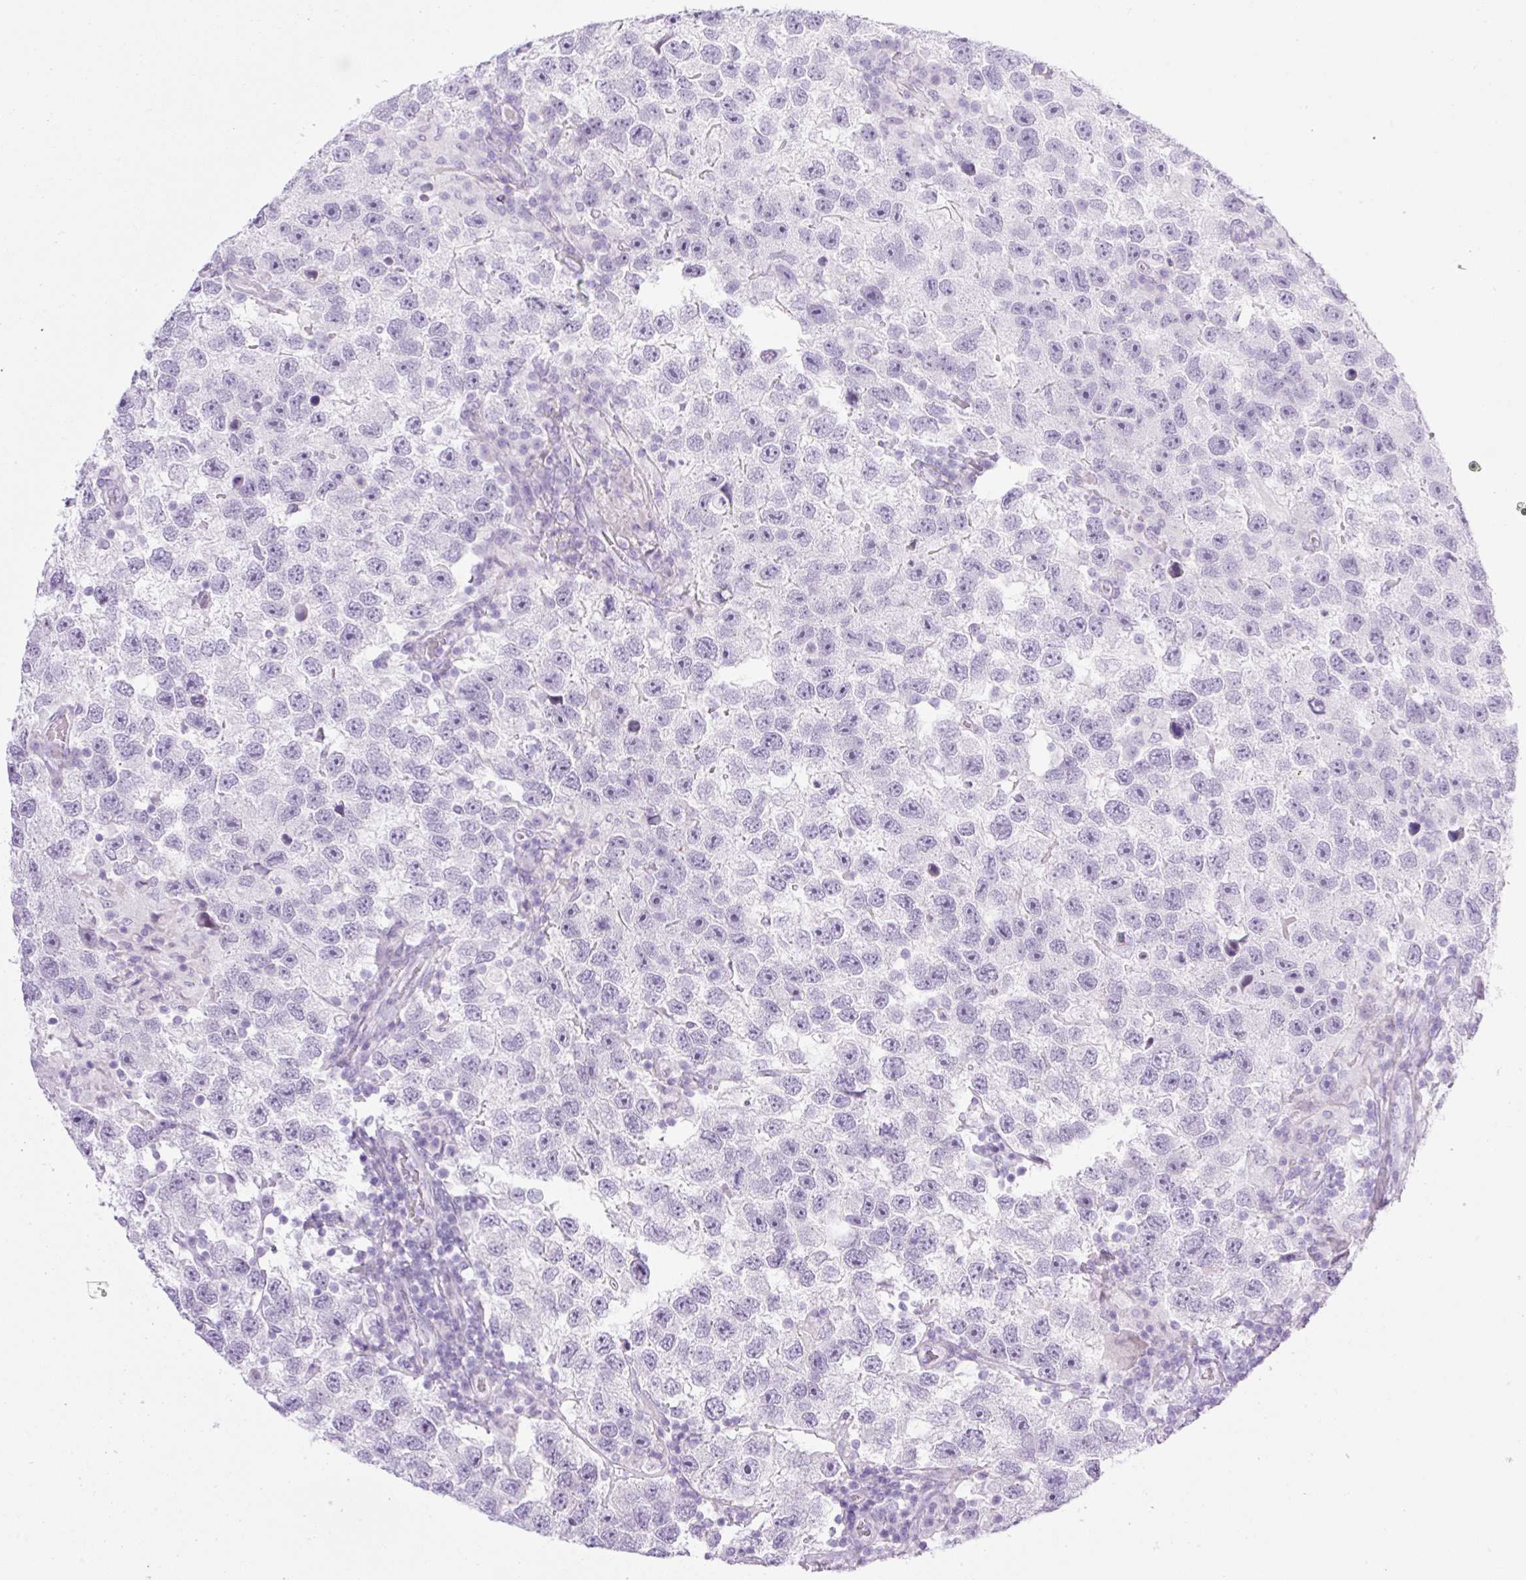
{"staining": {"intensity": "negative", "quantity": "none", "location": "none"}, "tissue": "testis cancer", "cell_type": "Tumor cells", "image_type": "cancer", "snomed": [{"axis": "morphology", "description": "Seminoma, NOS"}, {"axis": "topography", "description": "Testis"}], "caption": "Human testis seminoma stained for a protein using immunohistochemistry displays no staining in tumor cells.", "gene": "SPRR4", "patient": {"sex": "male", "age": 26}}